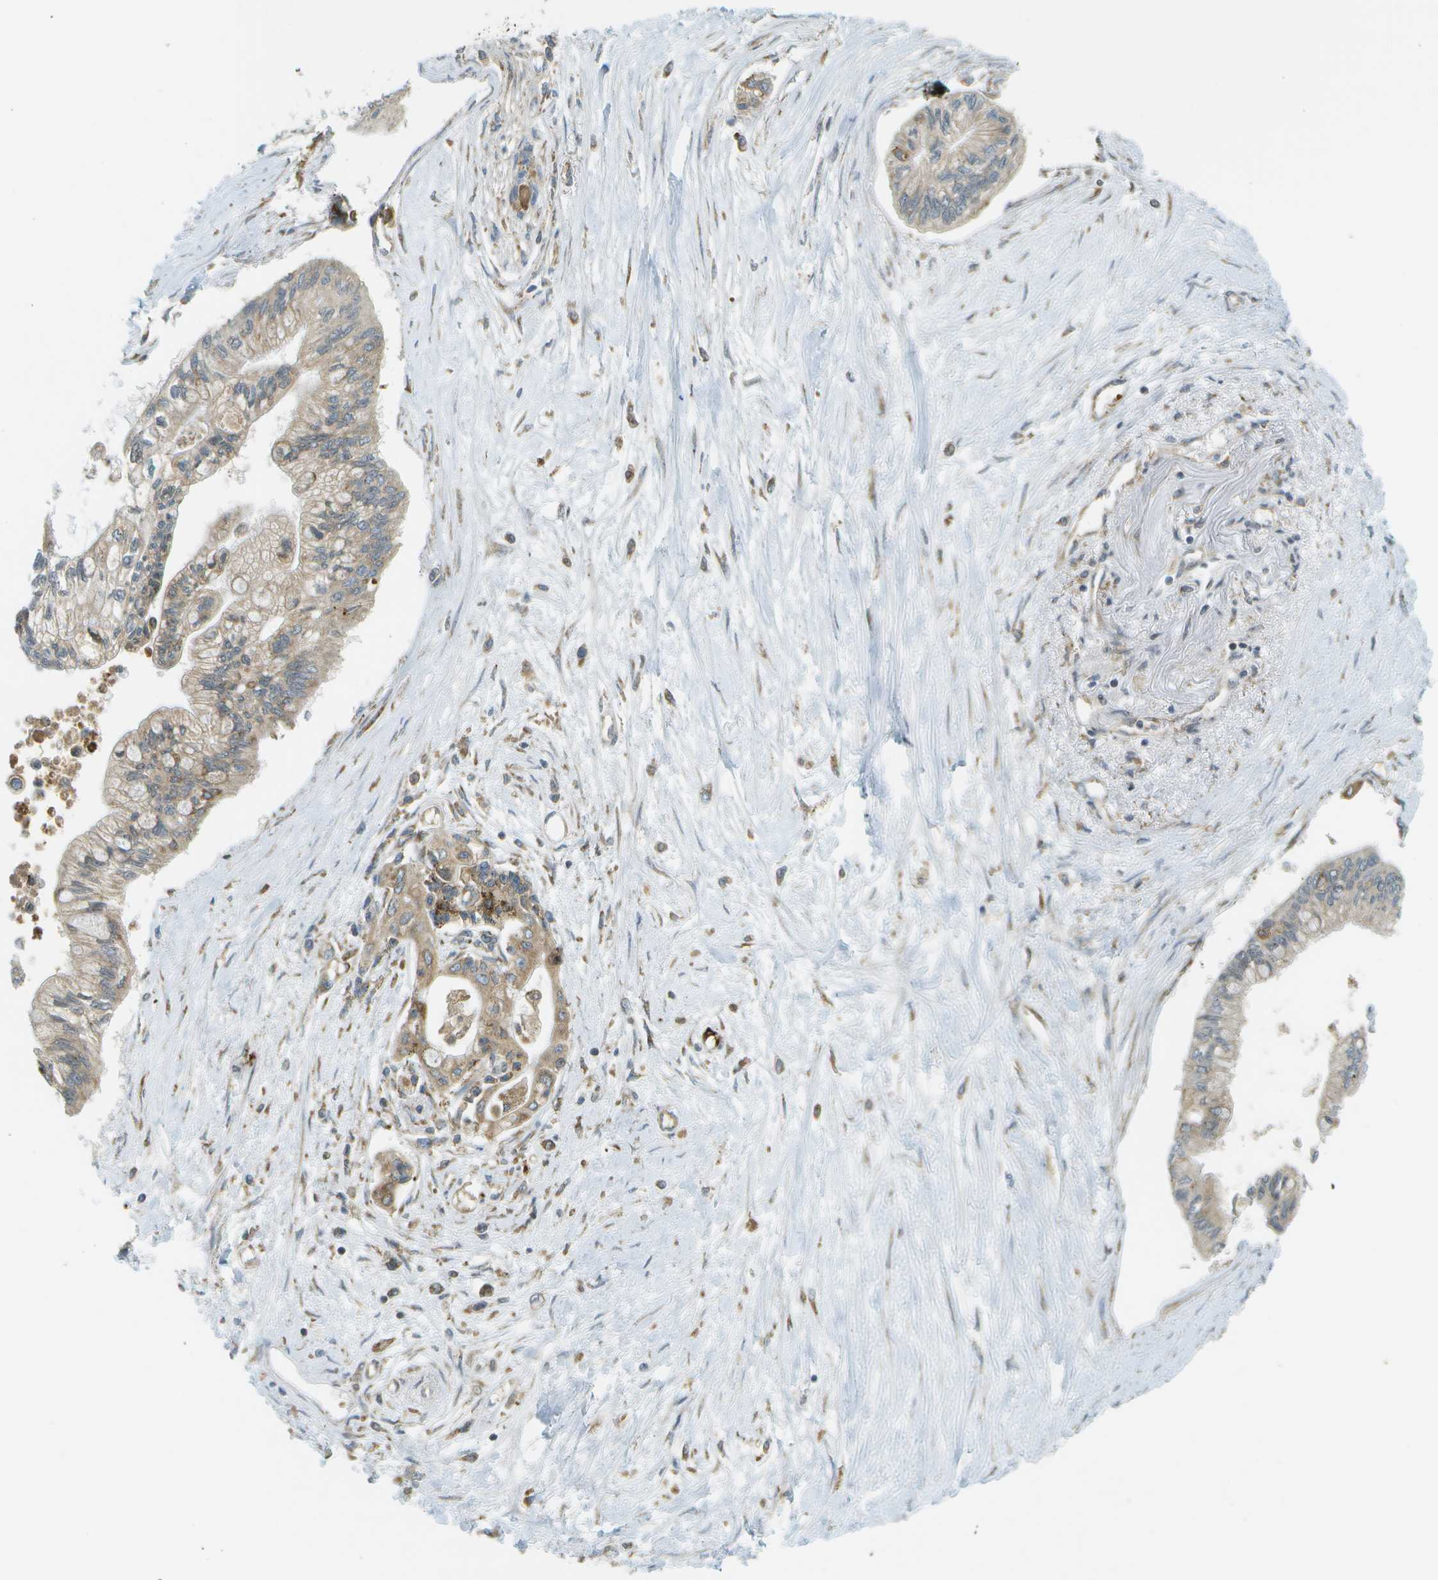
{"staining": {"intensity": "moderate", "quantity": "25%-75%", "location": "cytoplasmic/membranous"}, "tissue": "pancreatic cancer", "cell_type": "Tumor cells", "image_type": "cancer", "snomed": [{"axis": "morphology", "description": "Adenocarcinoma, NOS"}, {"axis": "topography", "description": "Pancreas"}], "caption": "IHC image of neoplastic tissue: human pancreatic adenocarcinoma stained using immunohistochemistry shows medium levels of moderate protein expression localized specifically in the cytoplasmic/membranous of tumor cells, appearing as a cytoplasmic/membranous brown color.", "gene": "USP30", "patient": {"sex": "female", "age": 77}}